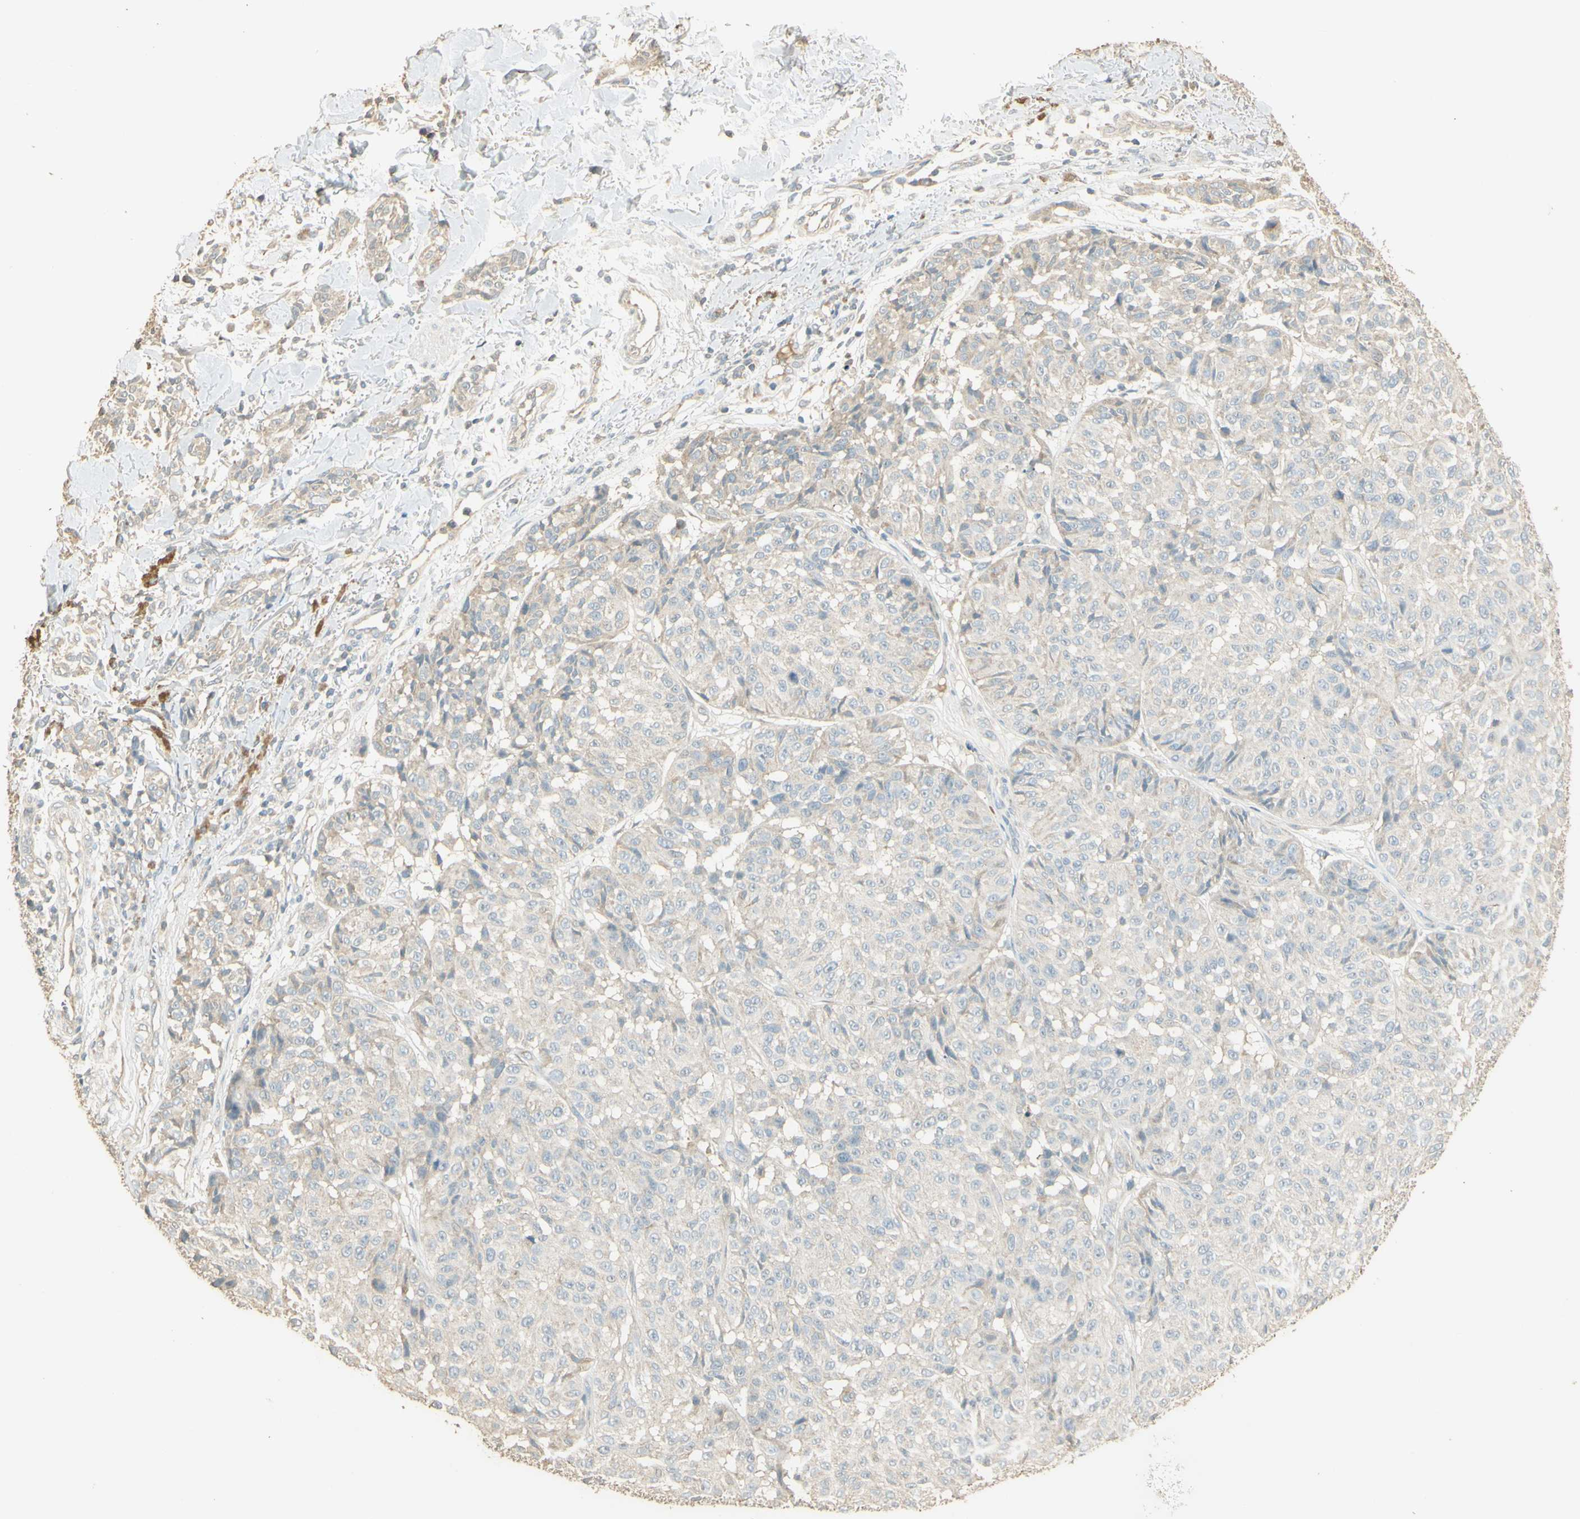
{"staining": {"intensity": "weak", "quantity": "25%-75%", "location": "cytoplasmic/membranous"}, "tissue": "melanoma", "cell_type": "Tumor cells", "image_type": "cancer", "snomed": [{"axis": "morphology", "description": "Malignant melanoma, NOS"}, {"axis": "topography", "description": "Skin"}], "caption": "Human malignant melanoma stained with a protein marker demonstrates weak staining in tumor cells.", "gene": "UXS1", "patient": {"sex": "female", "age": 46}}